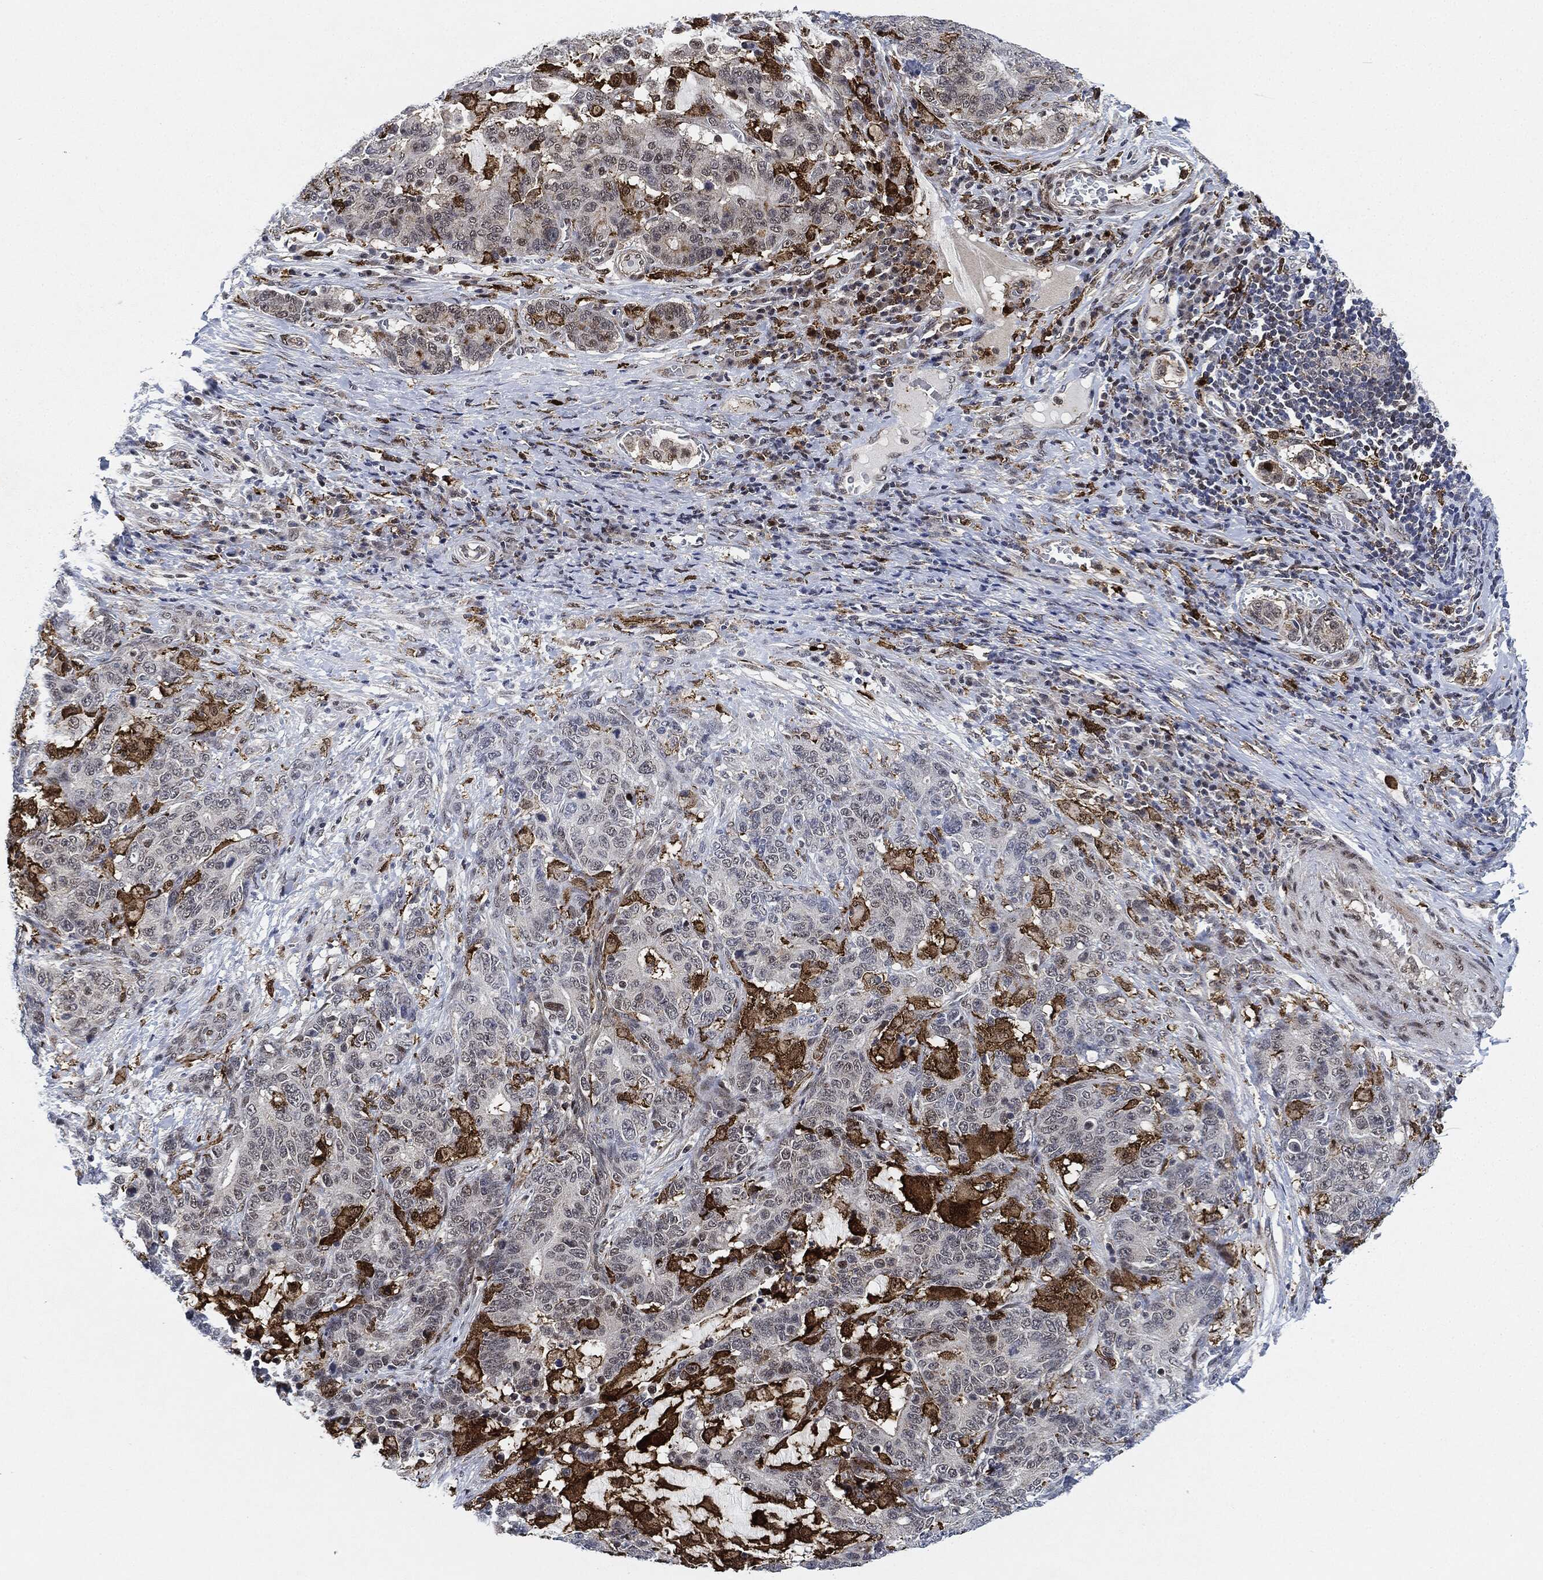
{"staining": {"intensity": "negative", "quantity": "none", "location": "none"}, "tissue": "stomach cancer", "cell_type": "Tumor cells", "image_type": "cancer", "snomed": [{"axis": "morphology", "description": "Normal tissue, NOS"}, {"axis": "morphology", "description": "Adenocarcinoma, NOS"}, {"axis": "topography", "description": "Stomach"}], "caption": "High power microscopy histopathology image of an immunohistochemistry (IHC) histopathology image of stomach cancer (adenocarcinoma), revealing no significant staining in tumor cells.", "gene": "NANOS3", "patient": {"sex": "female", "age": 64}}